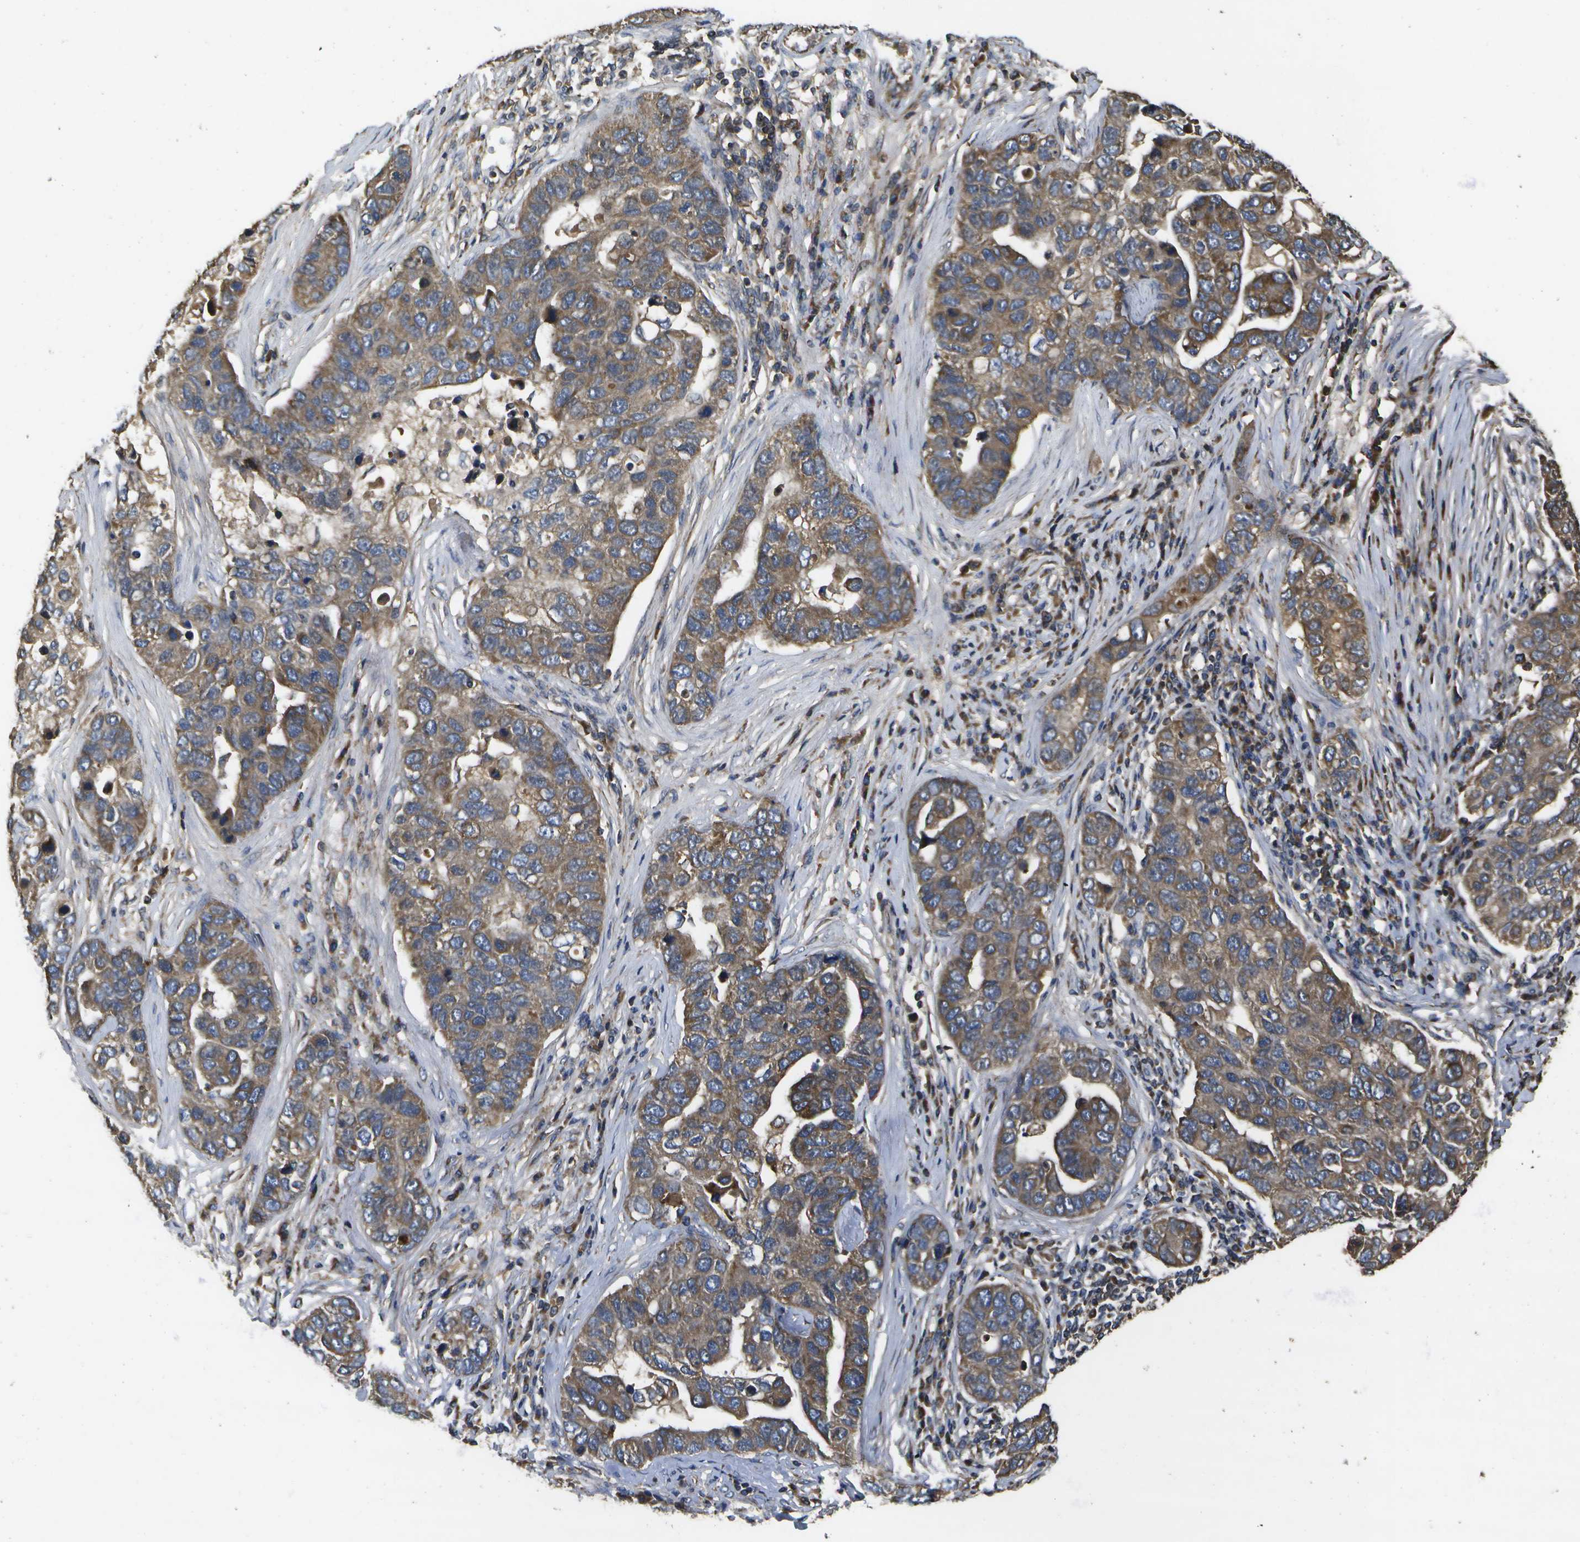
{"staining": {"intensity": "moderate", "quantity": ">75%", "location": "cytoplasmic/membranous"}, "tissue": "pancreatic cancer", "cell_type": "Tumor cells", "image_type": "cancer", "snomed": [{"axis": "morphology", "description": "Adenocarcinoma, NOS"}, {"axis": "topography", "description": "Pancreas"}], "caption": "Tumor cells demonstrate medium levels of moderate cytoplasmic/membranous staining in approximately >75% of cells in pancreatic cancer.", "gene": "HFE", "patient": {"sex": "female", "age": 61}}